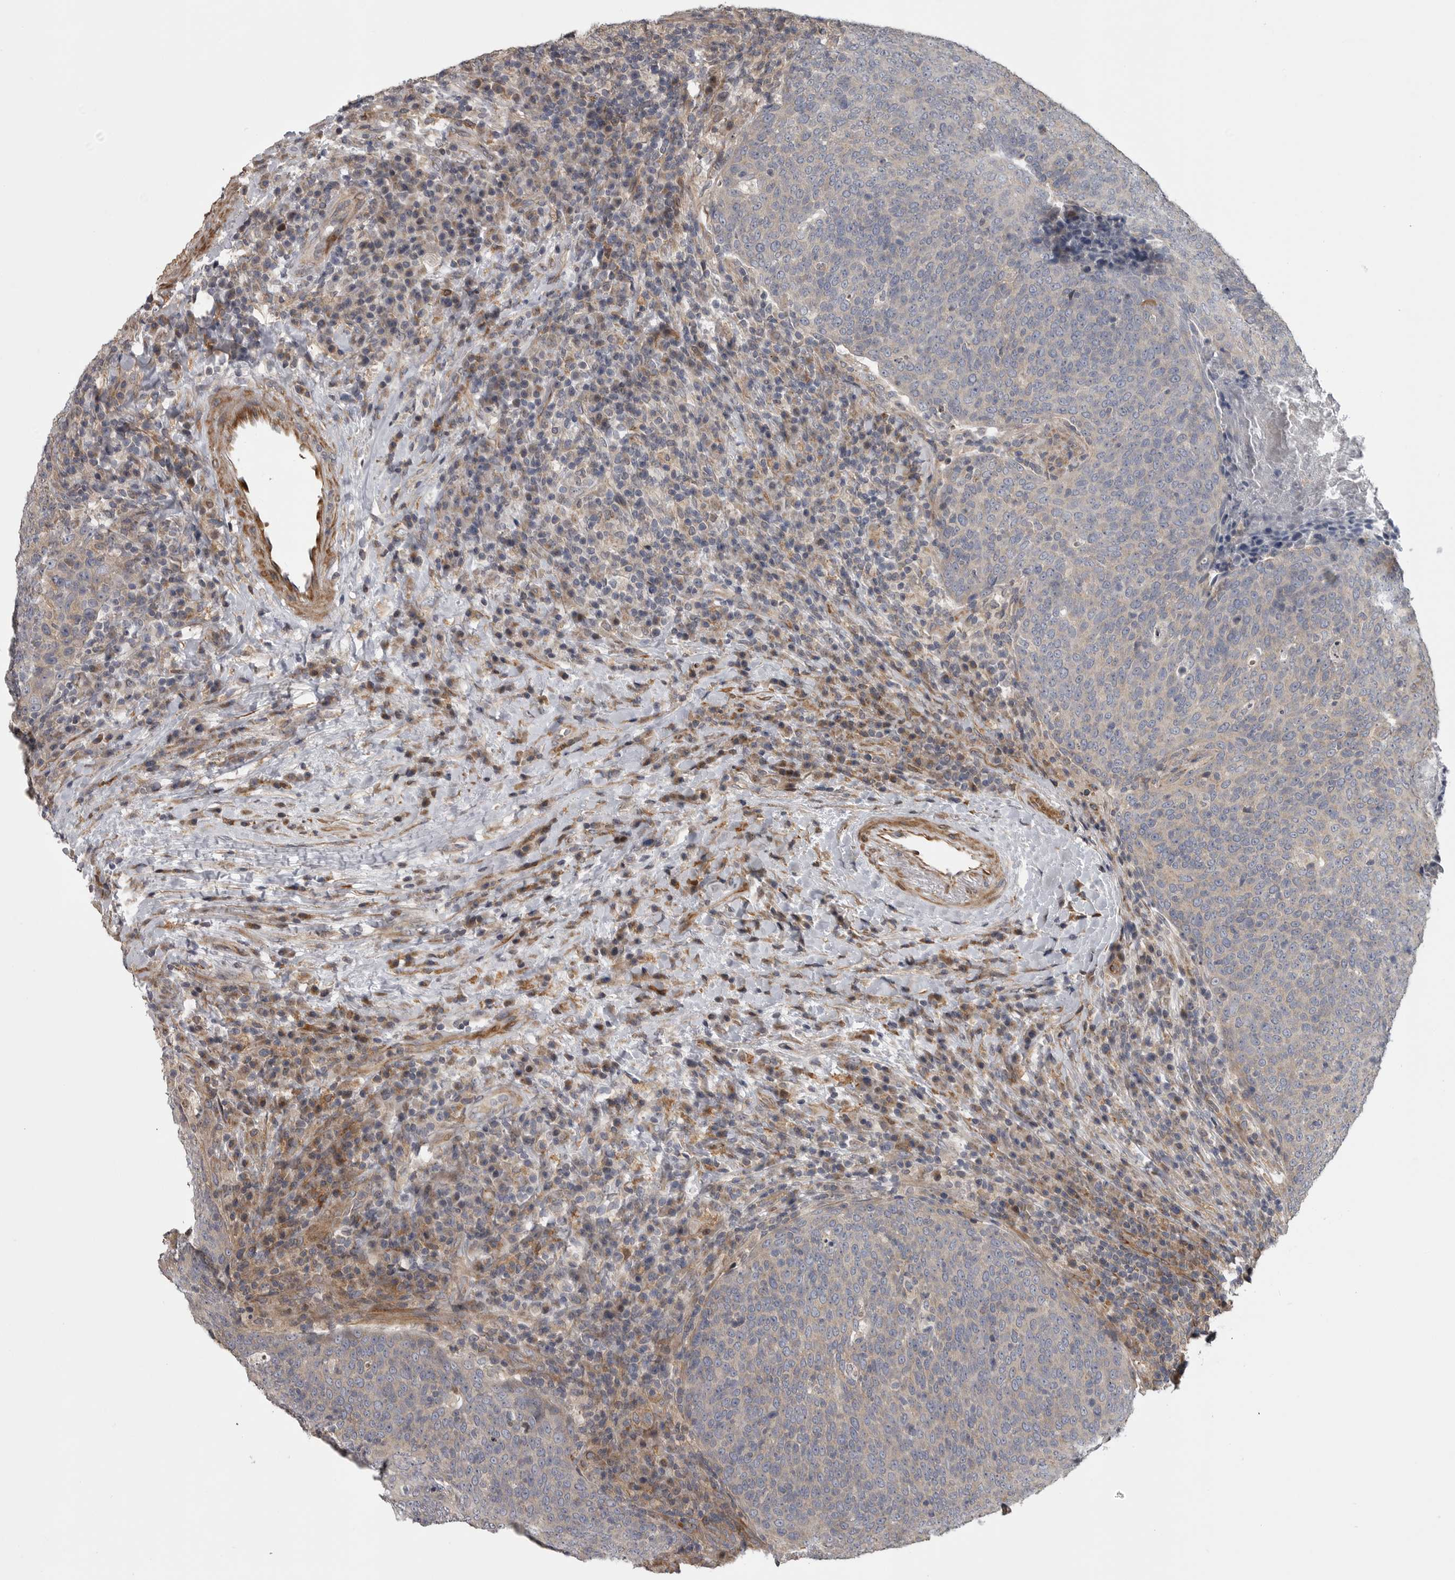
{"staining": {"intensity": "weak", "quantity": "<25%", "location": "cytoplasmic/membranous"}, "tissue": "head and neck cancer", "cell_type": "Tumor cells", "image_type": "cancer", "snomed": [{"axis": "morphology", "description": "Squamous cell carcinoma, NOS"}, {"axis": "morphology", "description": "Squamous cell carcinoma, metastatic, NOS"}, {"axis": "topography", "description": "Lymph node"}, {"axis": "topography", "description": "Head-Neck"}], "caption": "IHC of head and neck cancer reveals no positivity in tumor cells.", "gene": "ZNRF1", "patient": {"sex": "male", "age": 62}}